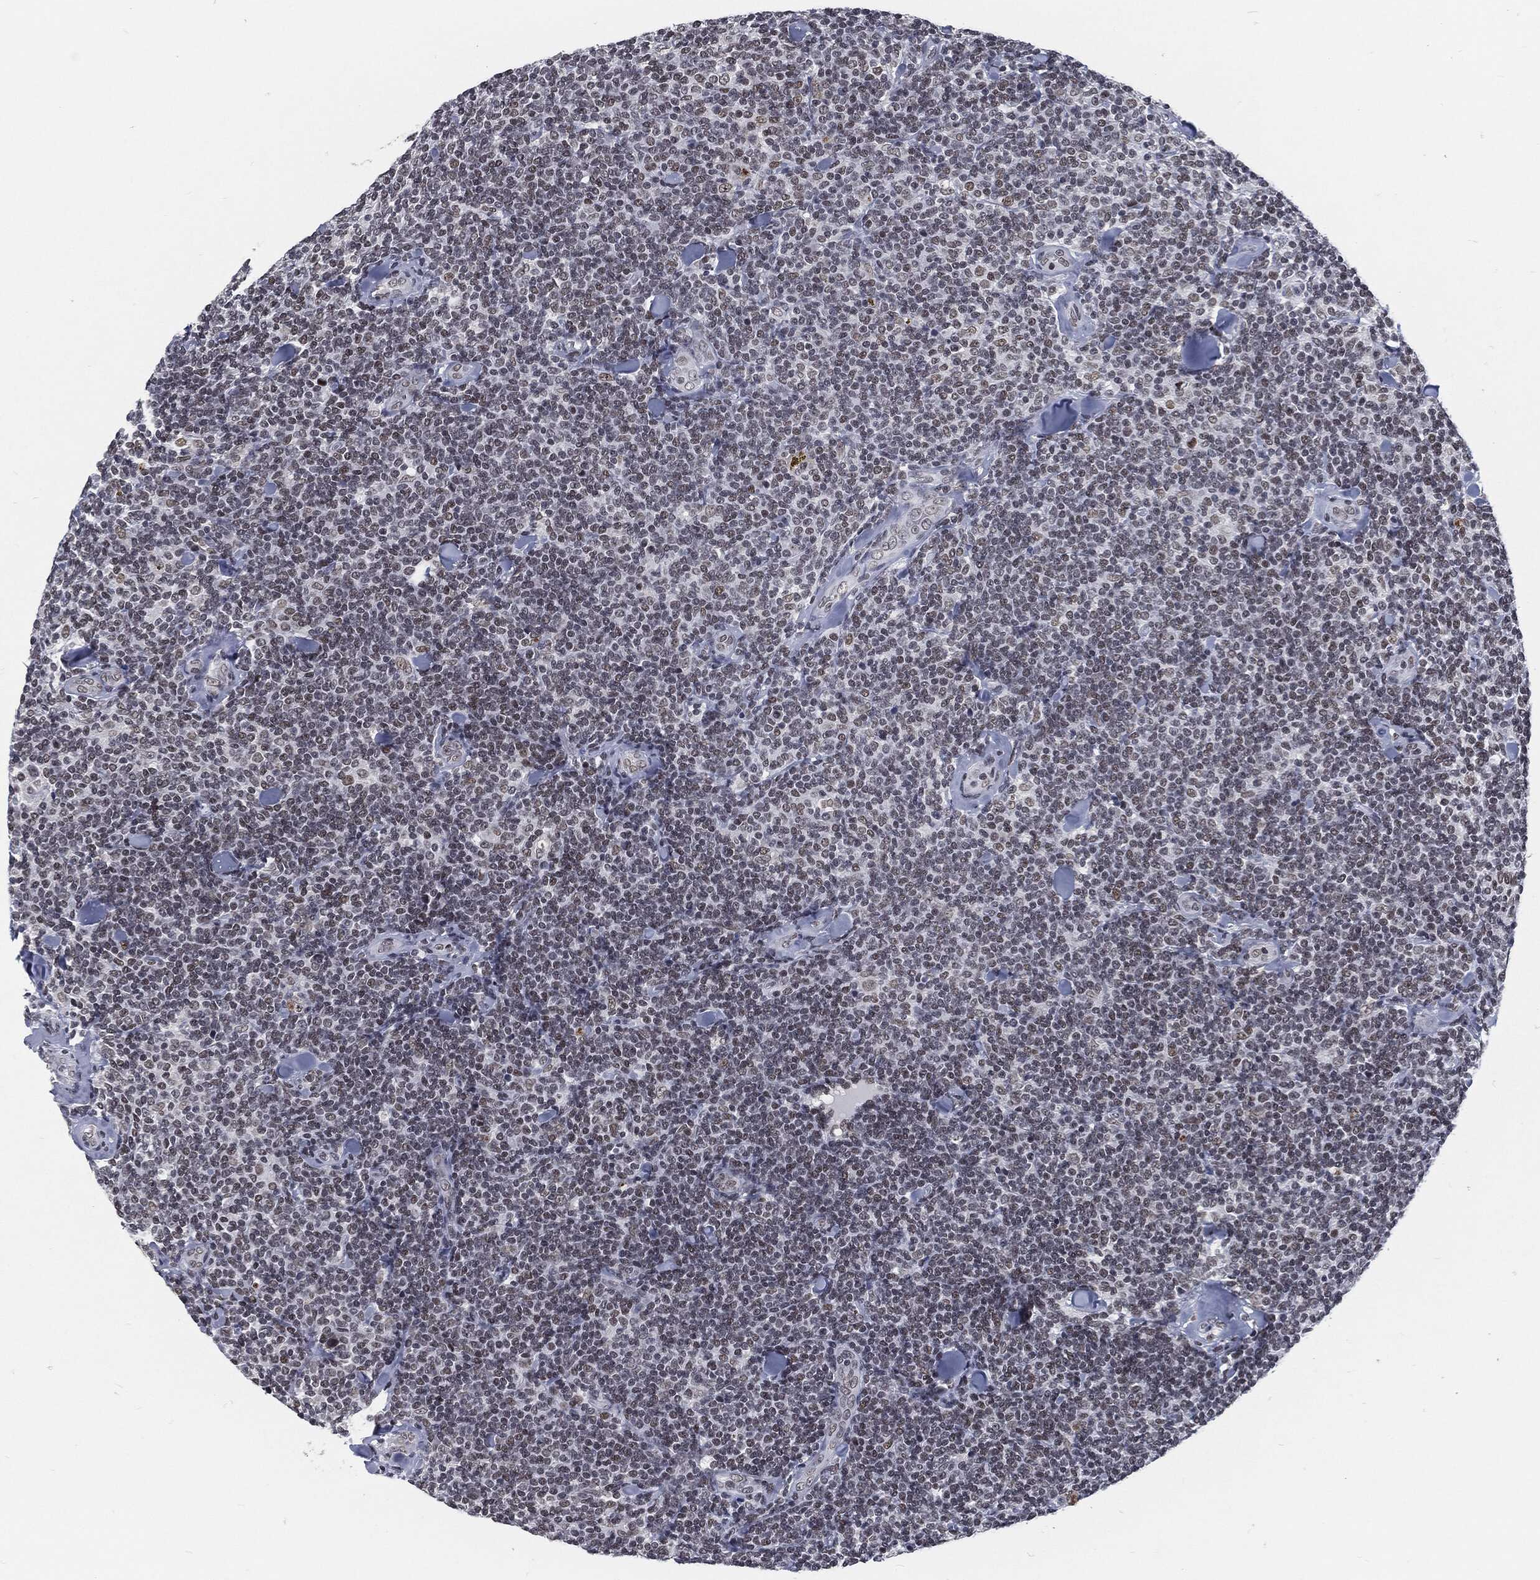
{"staining": {"intensity": "moderate", "quantity": "<25%", "location": "nuclear"}, "tissue": "lymphoma", "cell_type": "Tumor cells", "image_type": "cancer", "snomed": [{"axis": "morphology", "description": "Malignant lymphoma, non-Hodgkin's type, Low grade"}, {"axis": "topography", "description": "Lymph node"}], "caption": "Moderate nuclear expression for a protein is appreciated in about <25% of tumor cells of malignant lymphoma, non-Hodgkin's type (low-grade) using immunohistochemistry.", "gene": "ANXA1", "patient": {"sex": "female", "age": 56}}